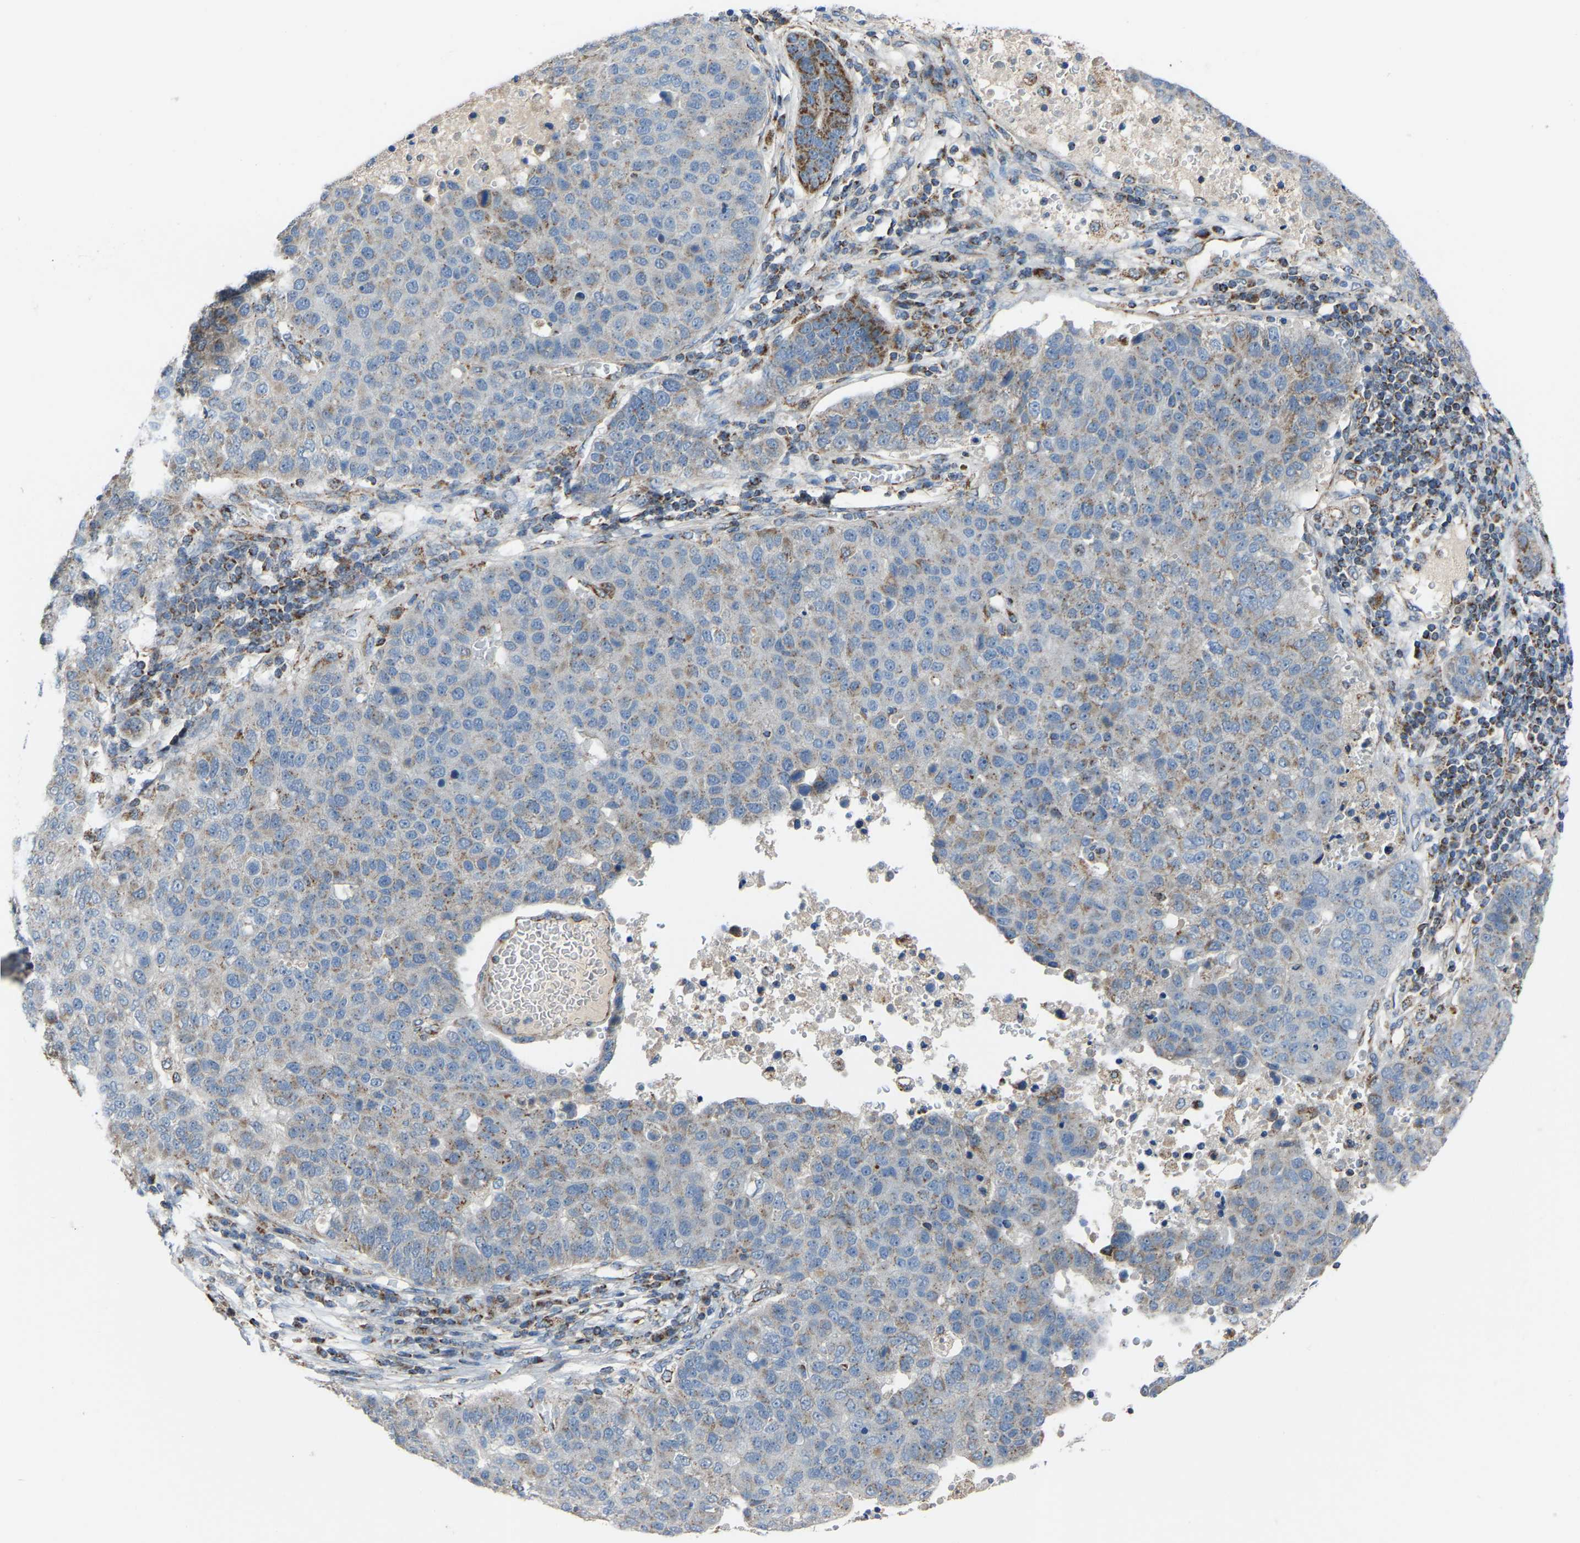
{"staining": {"intensity": "moderate", "quantity": "25%-75%", "location": "cytoplasmic/membranous"}, "tissue": "pancreatic cancer", "cell_type": "Tumor cells", "image_type": "cancer", "snomed": [{"axis": "morphology", "description": "Adenocarcinoma, NOS"}, {"axis": "topography", "description": "Pancreas"}], "caption": "A brown stain labels moderate cytoplasmic/membranous staining of a protein in human pancreatic cancer tumor cells.", "gene": "CANT1", "patient": {"sex": "female", "age": 61}}